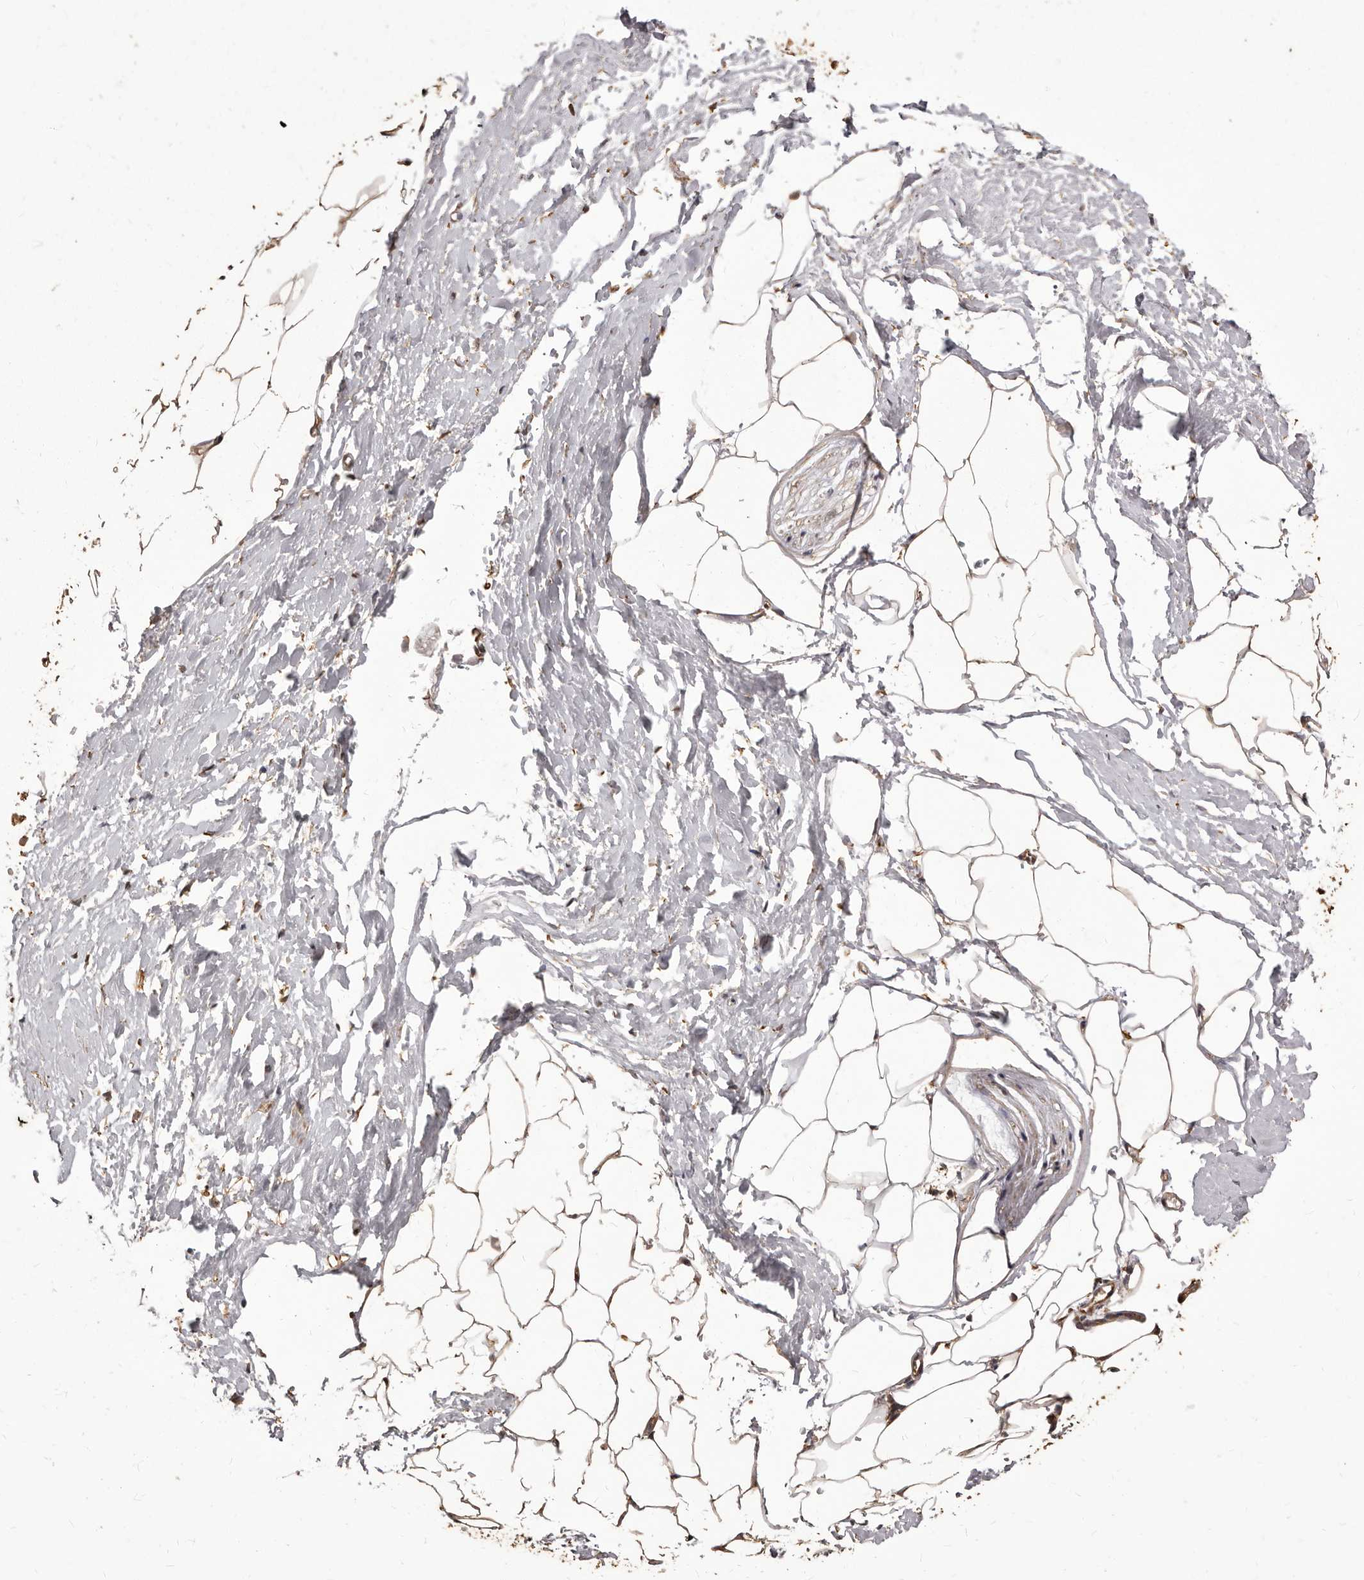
{"staining": {"intensity": "moderate", "quantity": ">75%", "location": "cytoplasmic/membranous"}, "tissue": "adipose tissue", "cell_type": "Adipocytes", "image_type": "normal", "snomed": [{"axis": "morphology", "description": "Normal tissue, NOS"}, {"axis": "morphology", "description": "Adenocarcinoma, Low grade"}, {"axis": "topography", "description": "Prostate"}, {"axis": "topography", "description": "Peripheral nerve tissue"}], "caption": "Adipocytes display moderate cytoplasmic/membranous staining in about >75% of cells in normal adipose tissue.", "gene": "ALPK1", "patient": {"sex": "male", "age": 63}}